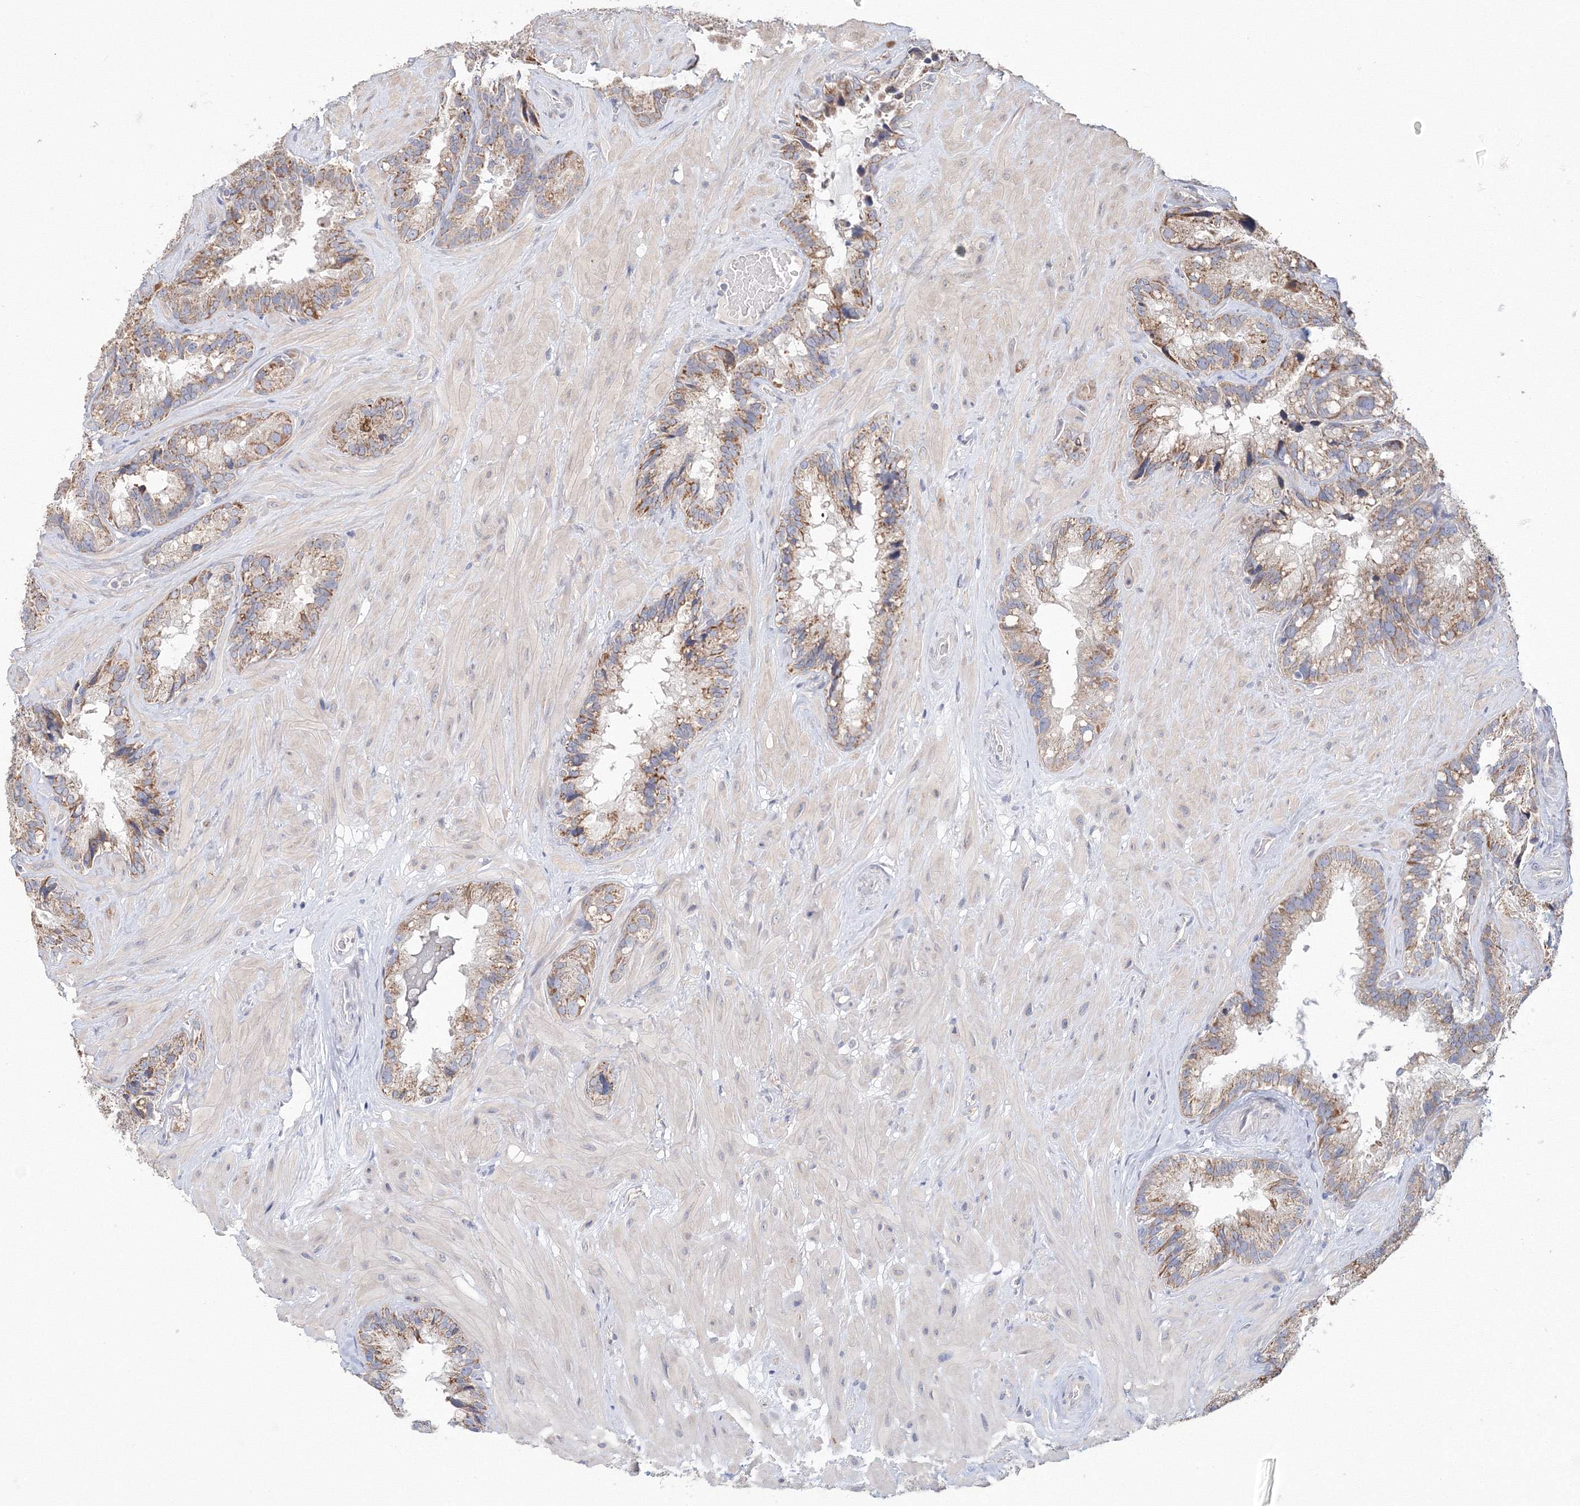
{"staining": {"intensity": "moderate", "quantity": ">75%", "location": "cytoplasmic/membranous"}, "tissue": "seminal vesicle", "cell_type": "Glandular cells", "image_type": "normal", "snomed": [{"axis": "morphology", "description": "Normal tissue, NOS"}, {"axis": "topography", "description": "Prostate"}, {"axis": "topography", "description": "Seminal veicle"}], "caption": "High-power microscopy captured an IHC image of unremarkable seminal vesicle, revealing moderate cytoplasmic/membranous positivity in about >75% of glandular cells. Ihc stains the protein of interest in brown and the nuclei are stained blue.", "gene": "DHRS12", "patient": {"sex": "male", "age": 68}}